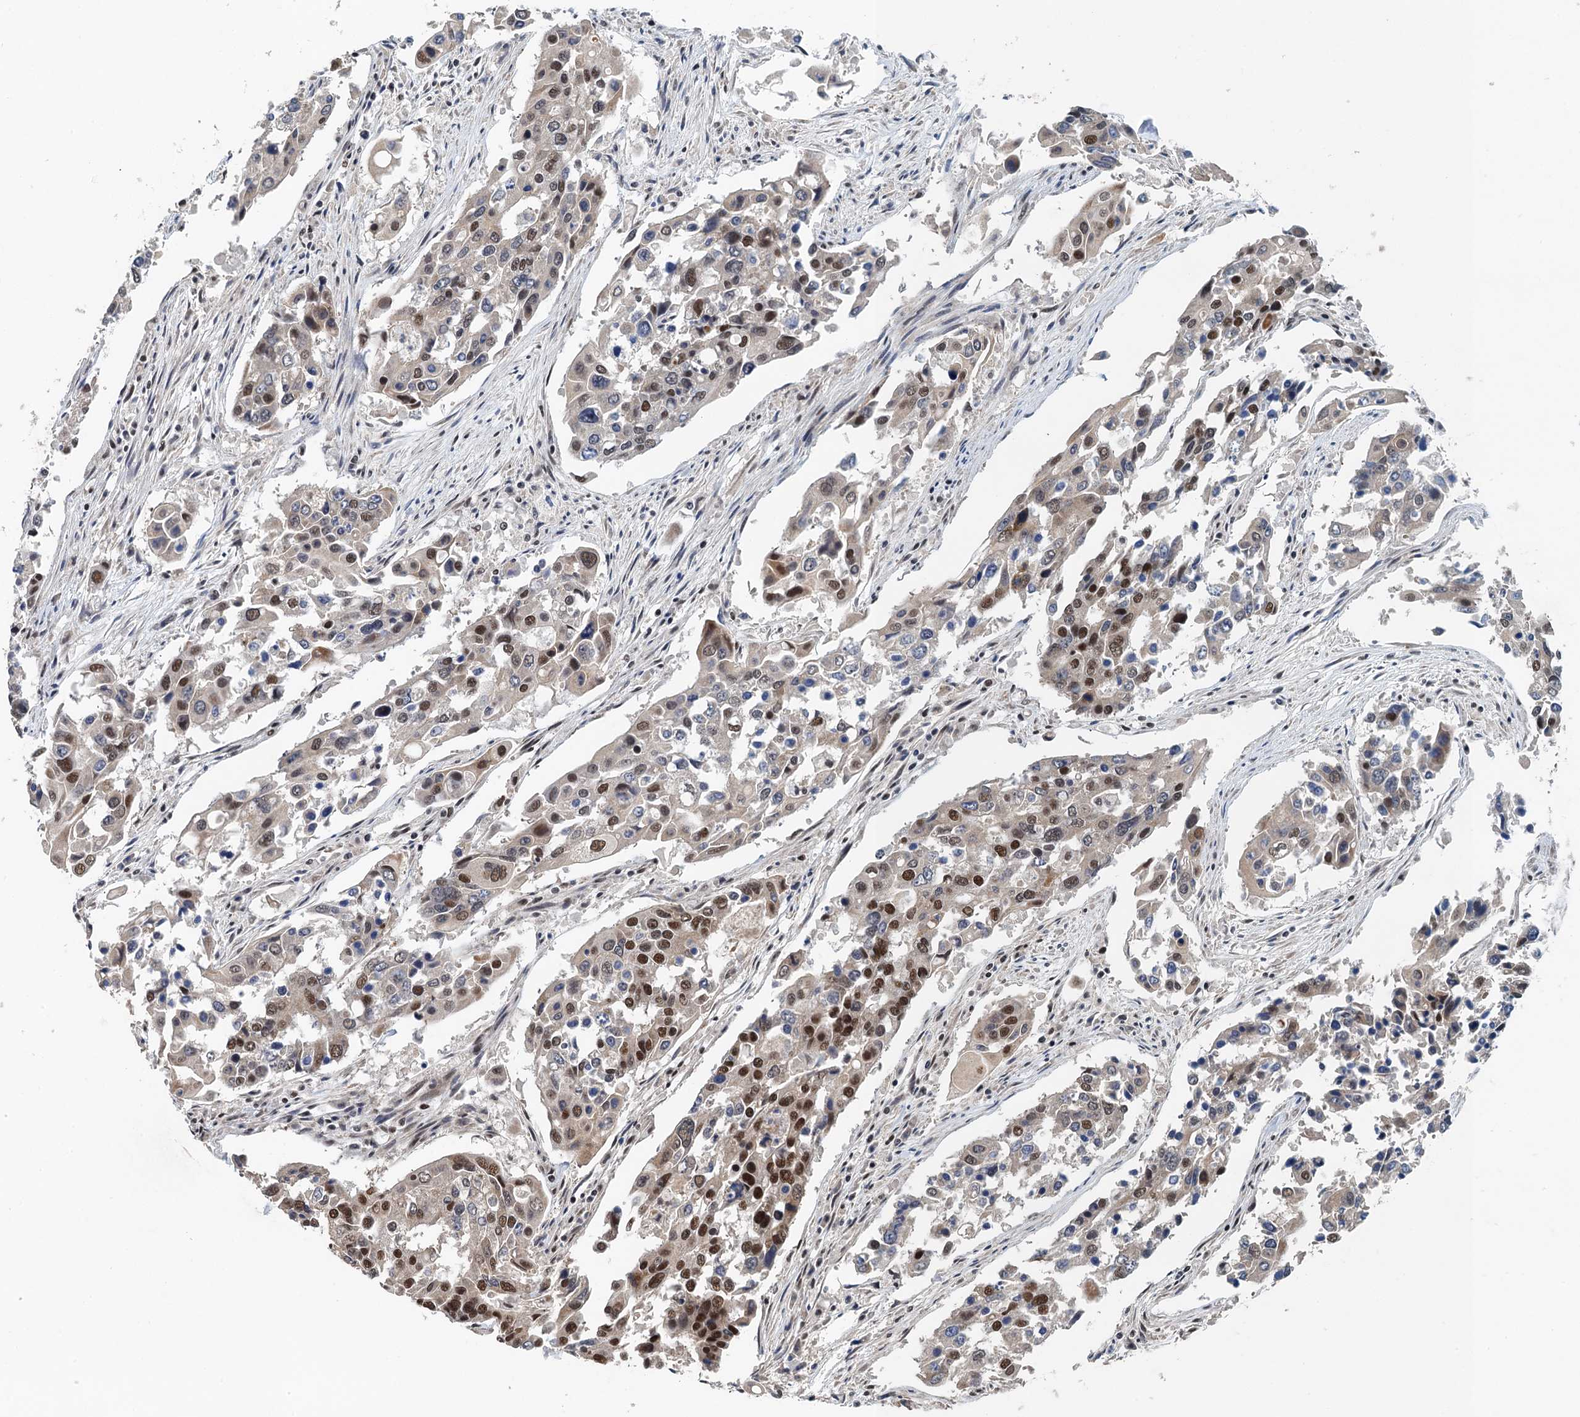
{"staining": {"intensity": "moderate", "quantity": ">75%", "location": "nuclear"}, "tissue": "colorectal cancer", "cell_type": "Tumor cells", "image_type": "cancer", "snomed": [{"axis": "morphology", "description": "Adenocarcinoma, NOS"}, {"axis": "topography", "description": "Colon"}], "caption": "IHC photomicrograph of colorectal adenocarcinoma stained for a protein (brown), which shows medium levels of moderate nuclear expression in about >75% of tumor cells.", "gene": "MTA3", "patient": {"sex": "male", "age": 77}}